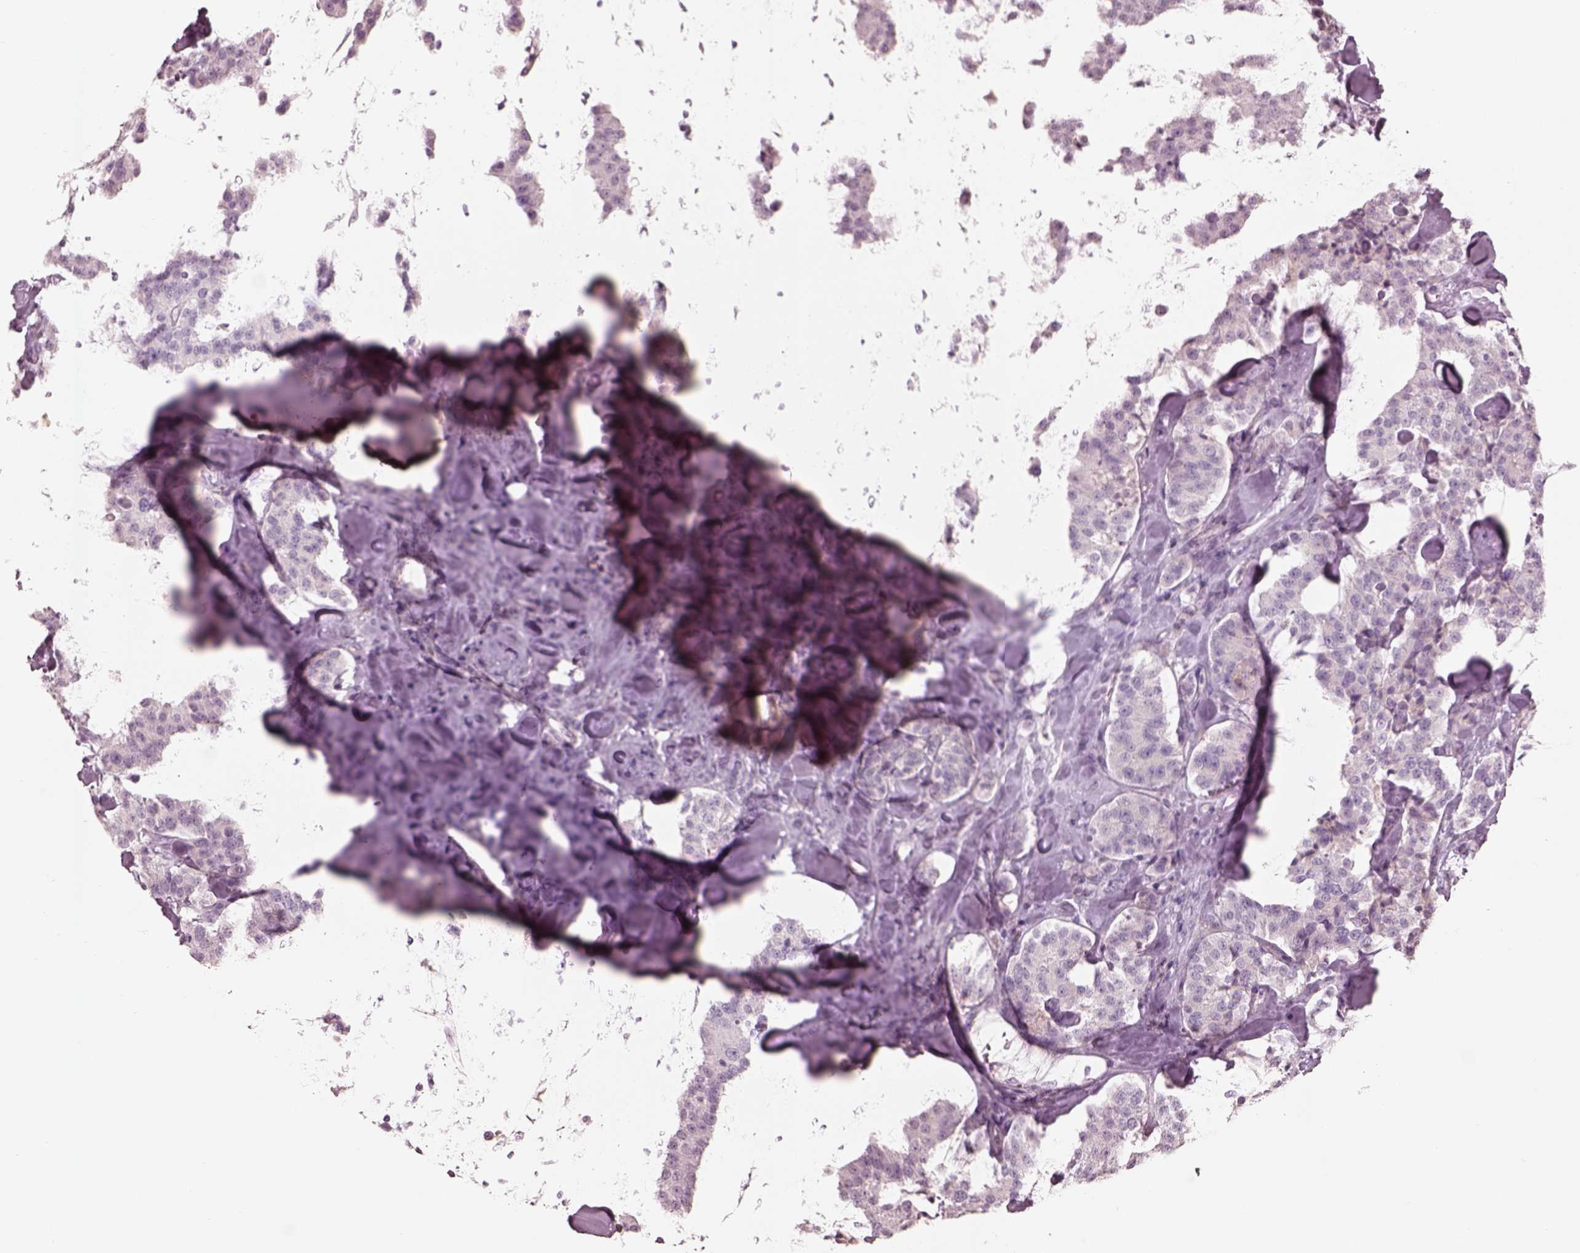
{"staining": {"intensity": "negative", "quantity": "none", "location": "none"}, "tissue": "carcinoid", "cell_type": "Tumor cells", "image_type": "cancer", "snomed": [{"axis": "morphology", "description": "Carcinoid, malignant, NOS"}, {"axis": "topography", "description": "Pancreas"}], "caption": "Immunohistochemistry of human carcinoid exhibits no staining in tumor cells.", "gene": "CADM2", "patient": {"sex": "male", "age": 41}}